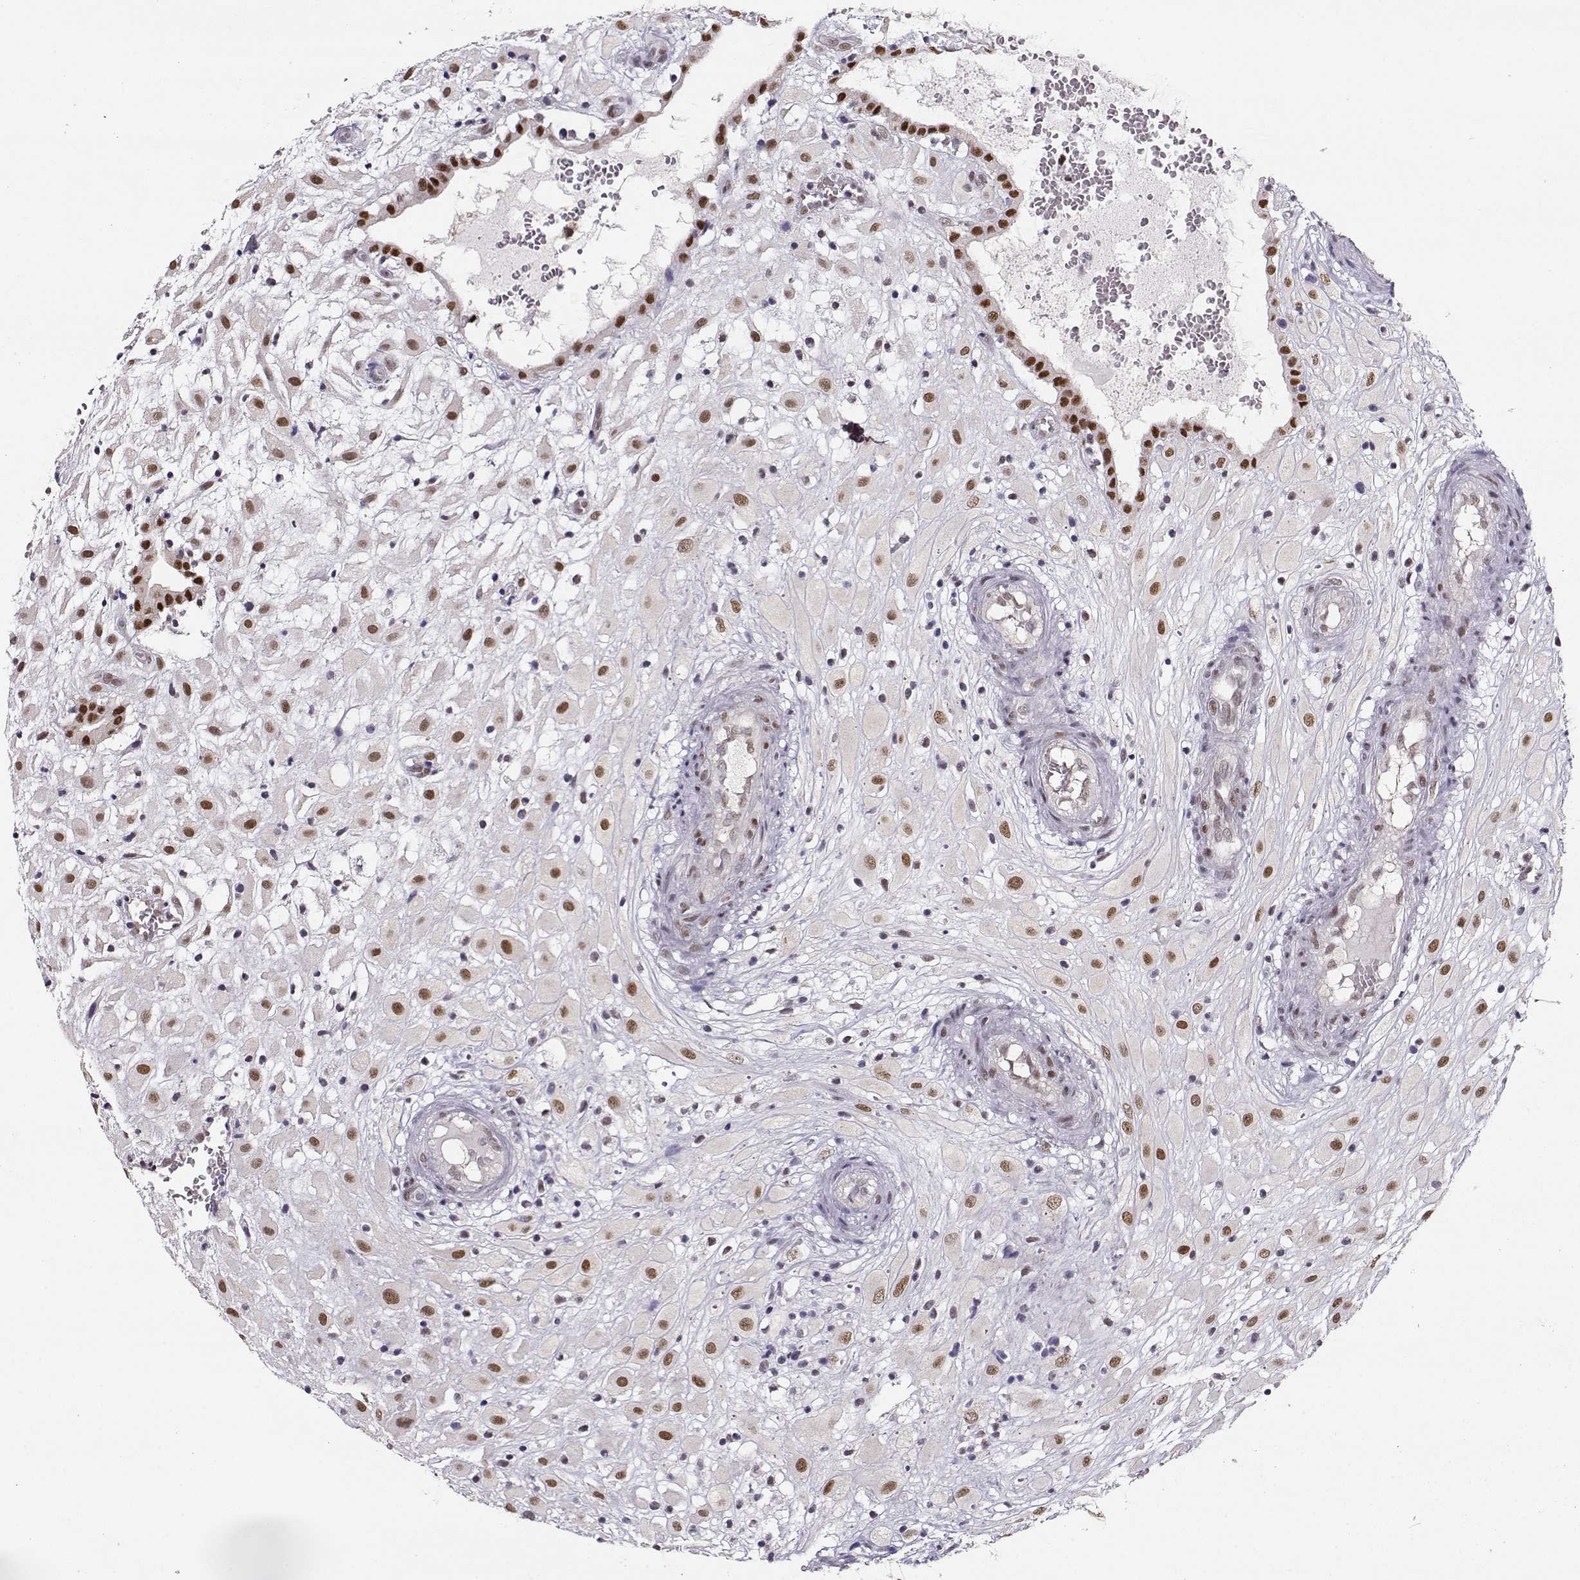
{"staining": {"intensity": "moderate", "quantity": "25%-75%", "location": "nuclear"}, "tissue": "placenta", "cell_type": "Decidual cells", "image_type": "normal", "snomed": [{"axis": "morphology", "description": "Normal tissue, NOS"}, {"axis": "topography", "description": "Placenta"}], "caption": "High-power microscopy captured an immunohistochemistry (IHC) image of normal placenta, revealing moderate nuclear staining in about 25%-75% of decidual cells. The protein is shown in brown color, while the nuclei are stained blue.", "gene": "POLI", "patient": {"sex": "female", "age": 24}}